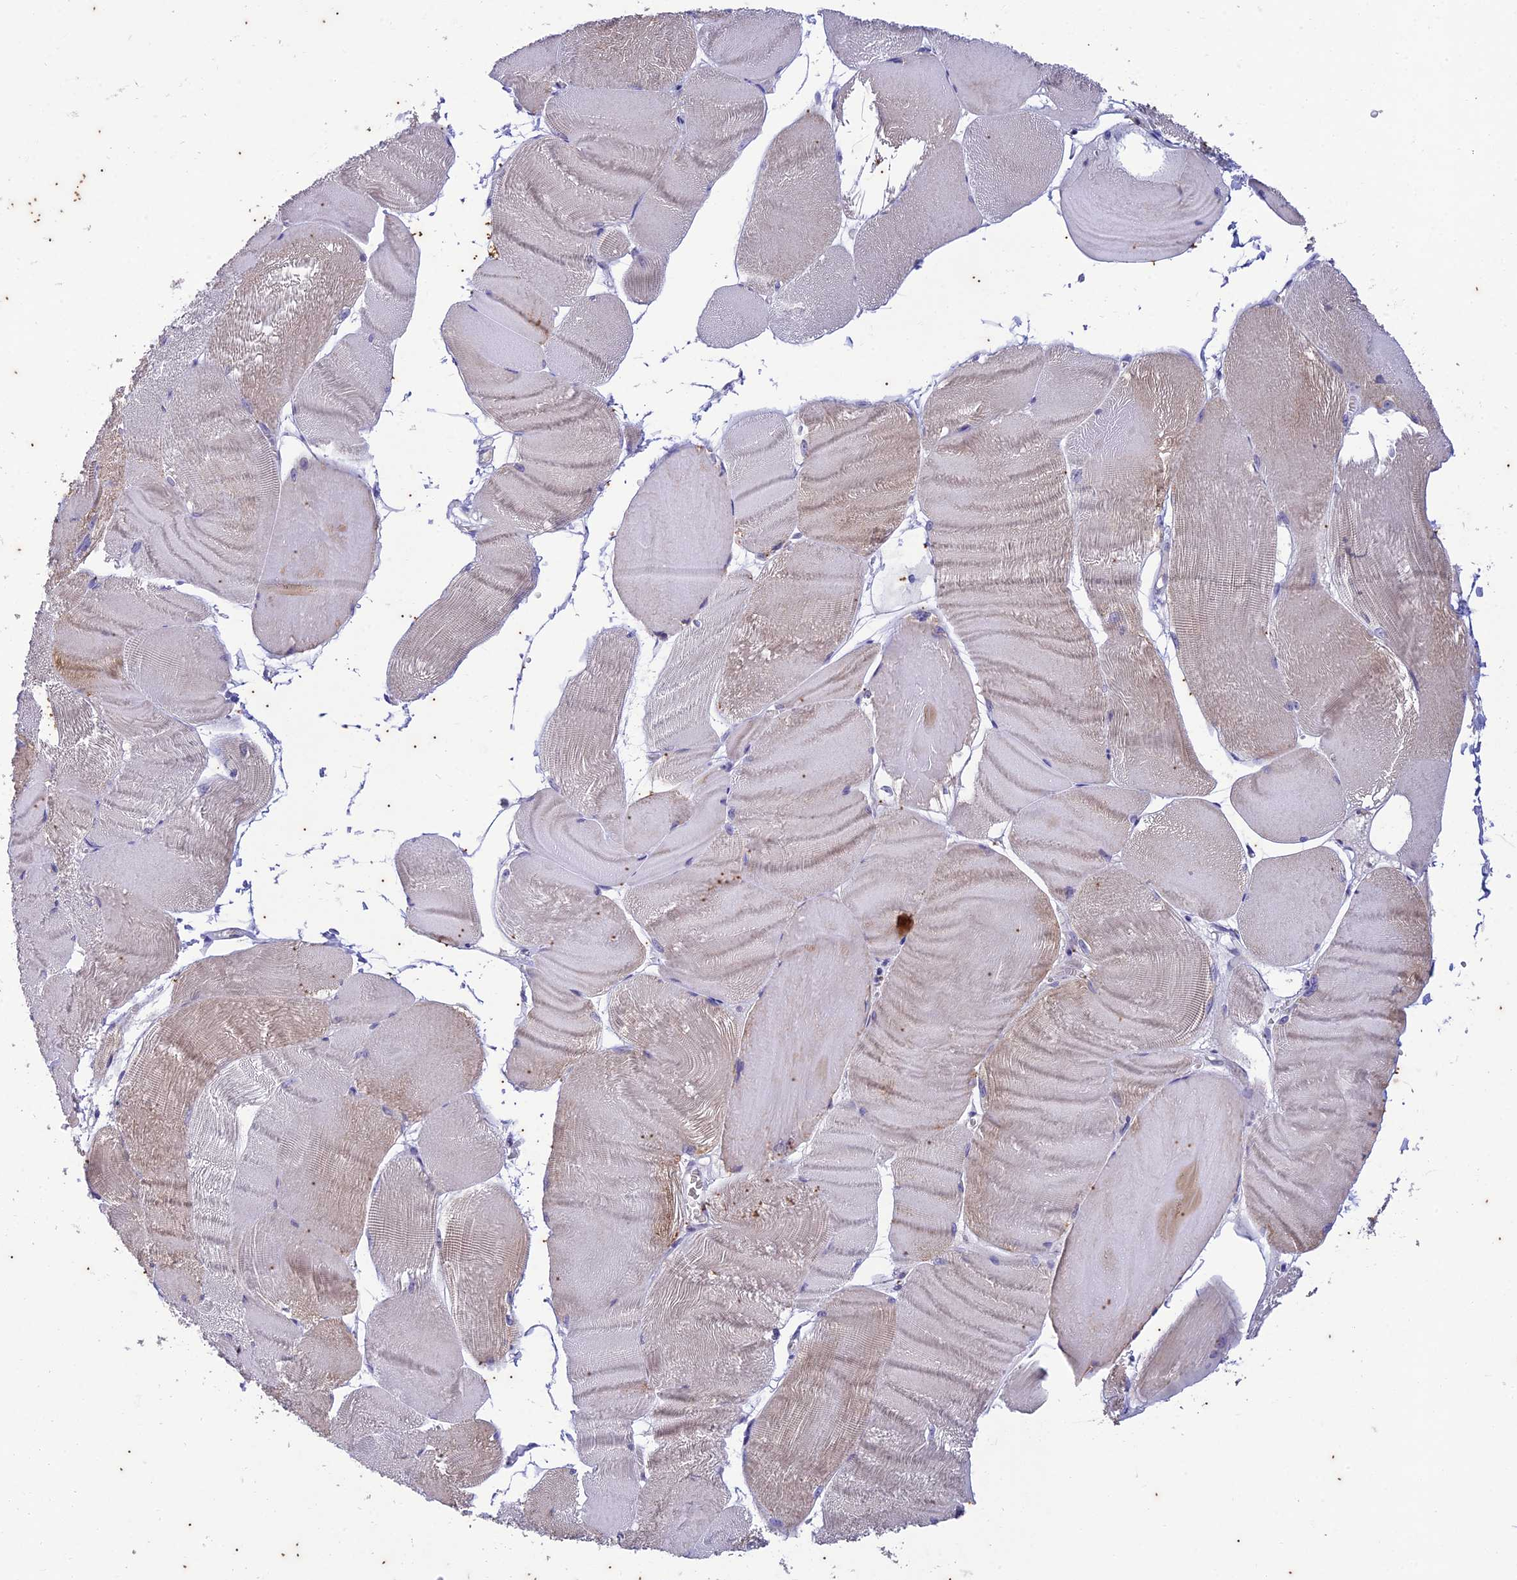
{"staining": {"intensity": "weak", "quantity": "<25%", "location": "cytoplasmic/membranous"}, "tissue": "skeletal muscle", "cell_type": "Myocytes", "image_type": "normal", "snomed": [{"axis": "morphology", "description": "Normal tissue, NOS"}, {"axis": "morphology", "description": "Basal cell carcinoma"}, {"axis": "topography", "description": "Skeletal muscle"}], "caption": "DAB immunohistochemical staining of unremarkable skeletal muscle reveals no significant expression in myocytes.", "gene": "TMEM40", "patient": {"sex": "female", "age": 64}}